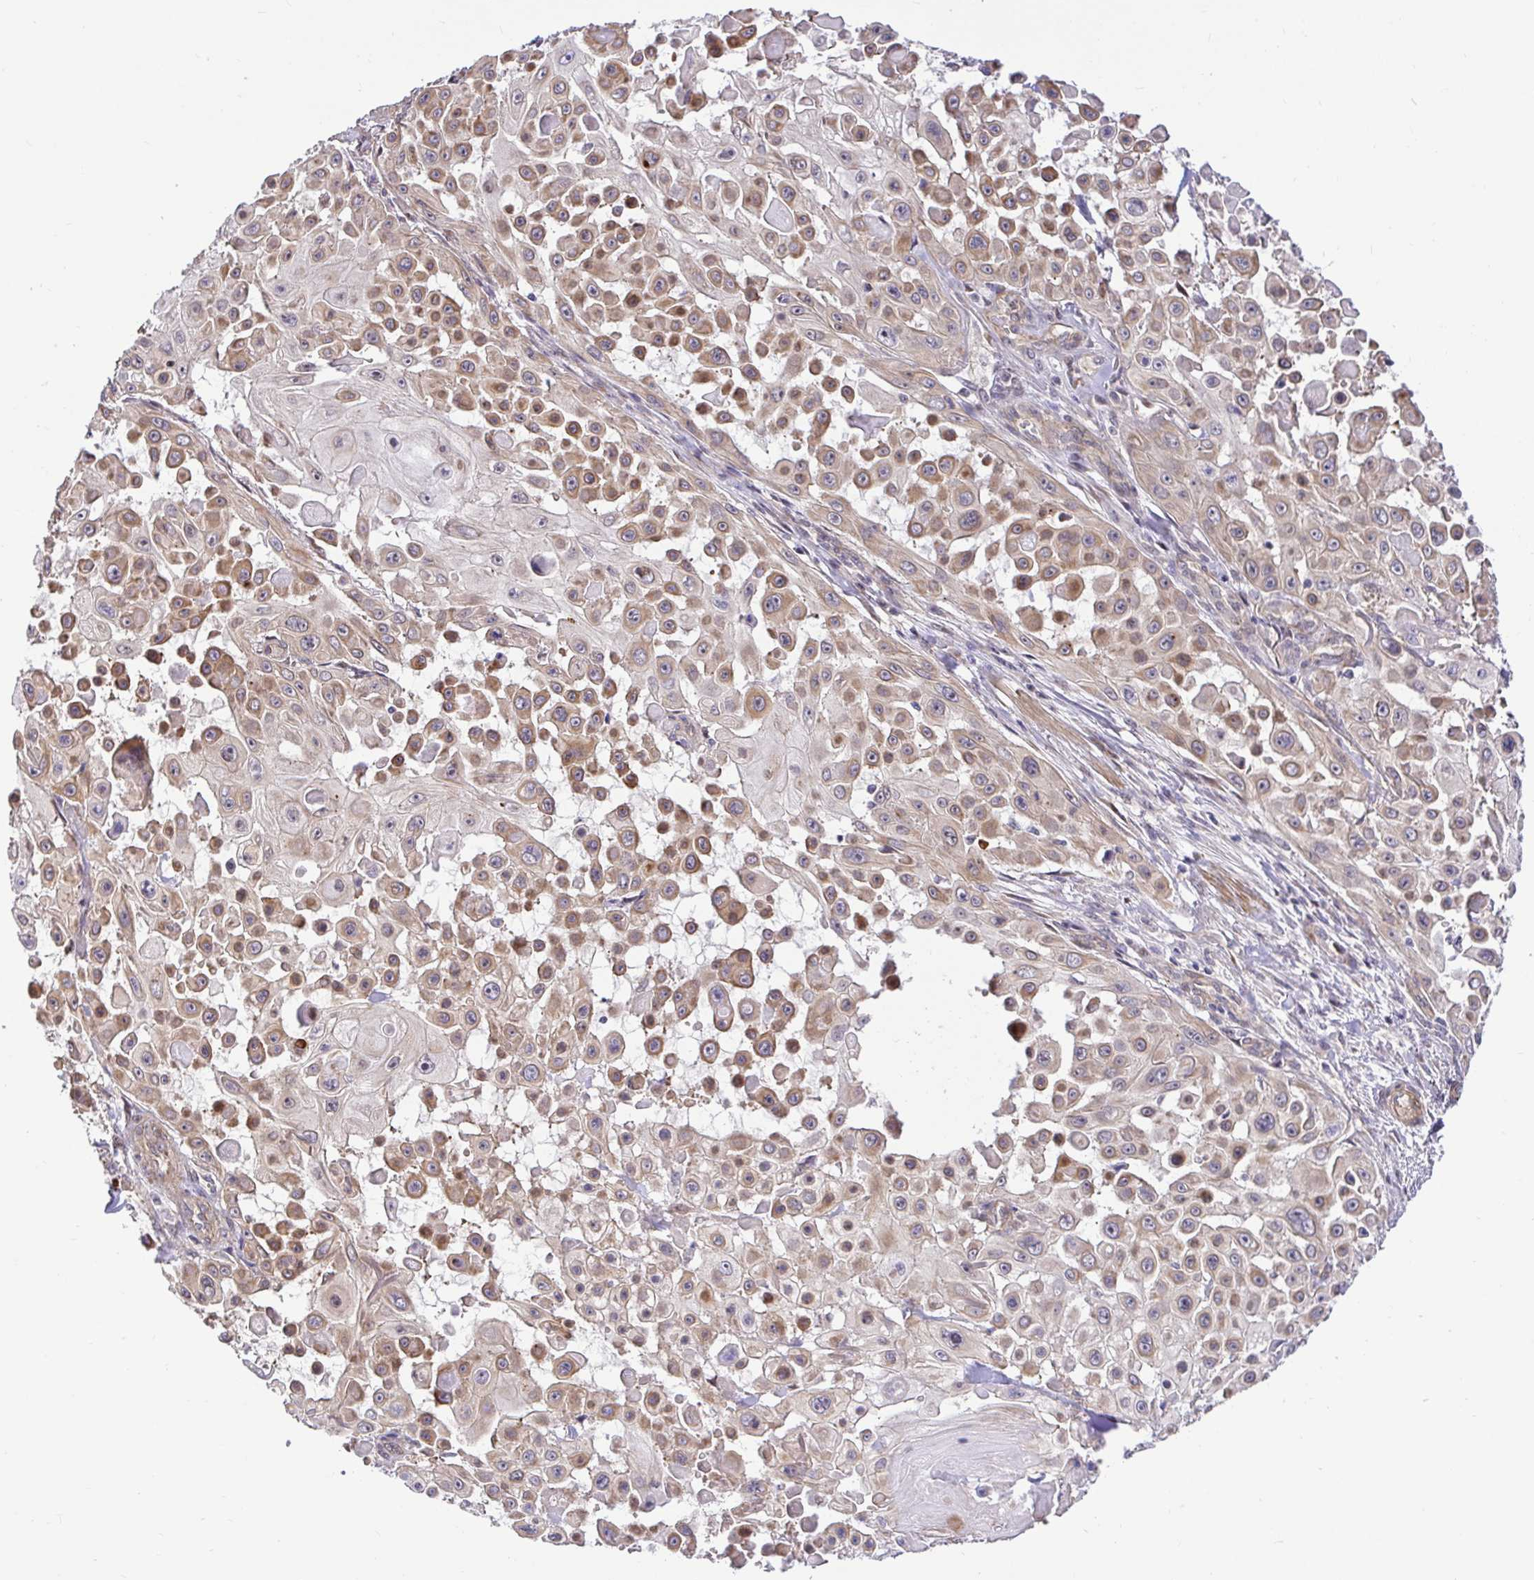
{"staining": {"intensity": "moderate", "quantity": ">75%", "location": "cytoplasmic/membranous"}, "tissue": "skin cancer", "cell_type": "Tumor cells", "image_type": "cancer", "snomed": [{"axis": "morphology", "description": "Squamous cell carcinoma, NOS"}, {"axis": "topography", "description": "Skin"}], "caption": "Skin squamous cell carcinoma tissue reveals moderate cytoplasmic/membranous staining in approximately >75% of tumor cells Using DAB (3,3'-diaminobenzidine) (brown) and hematoxylin (blue) stains, captured at high magnification using brightfield microscopy.", "gene": "TRIM55", "patient": {"sex": "male", "age": 91}}